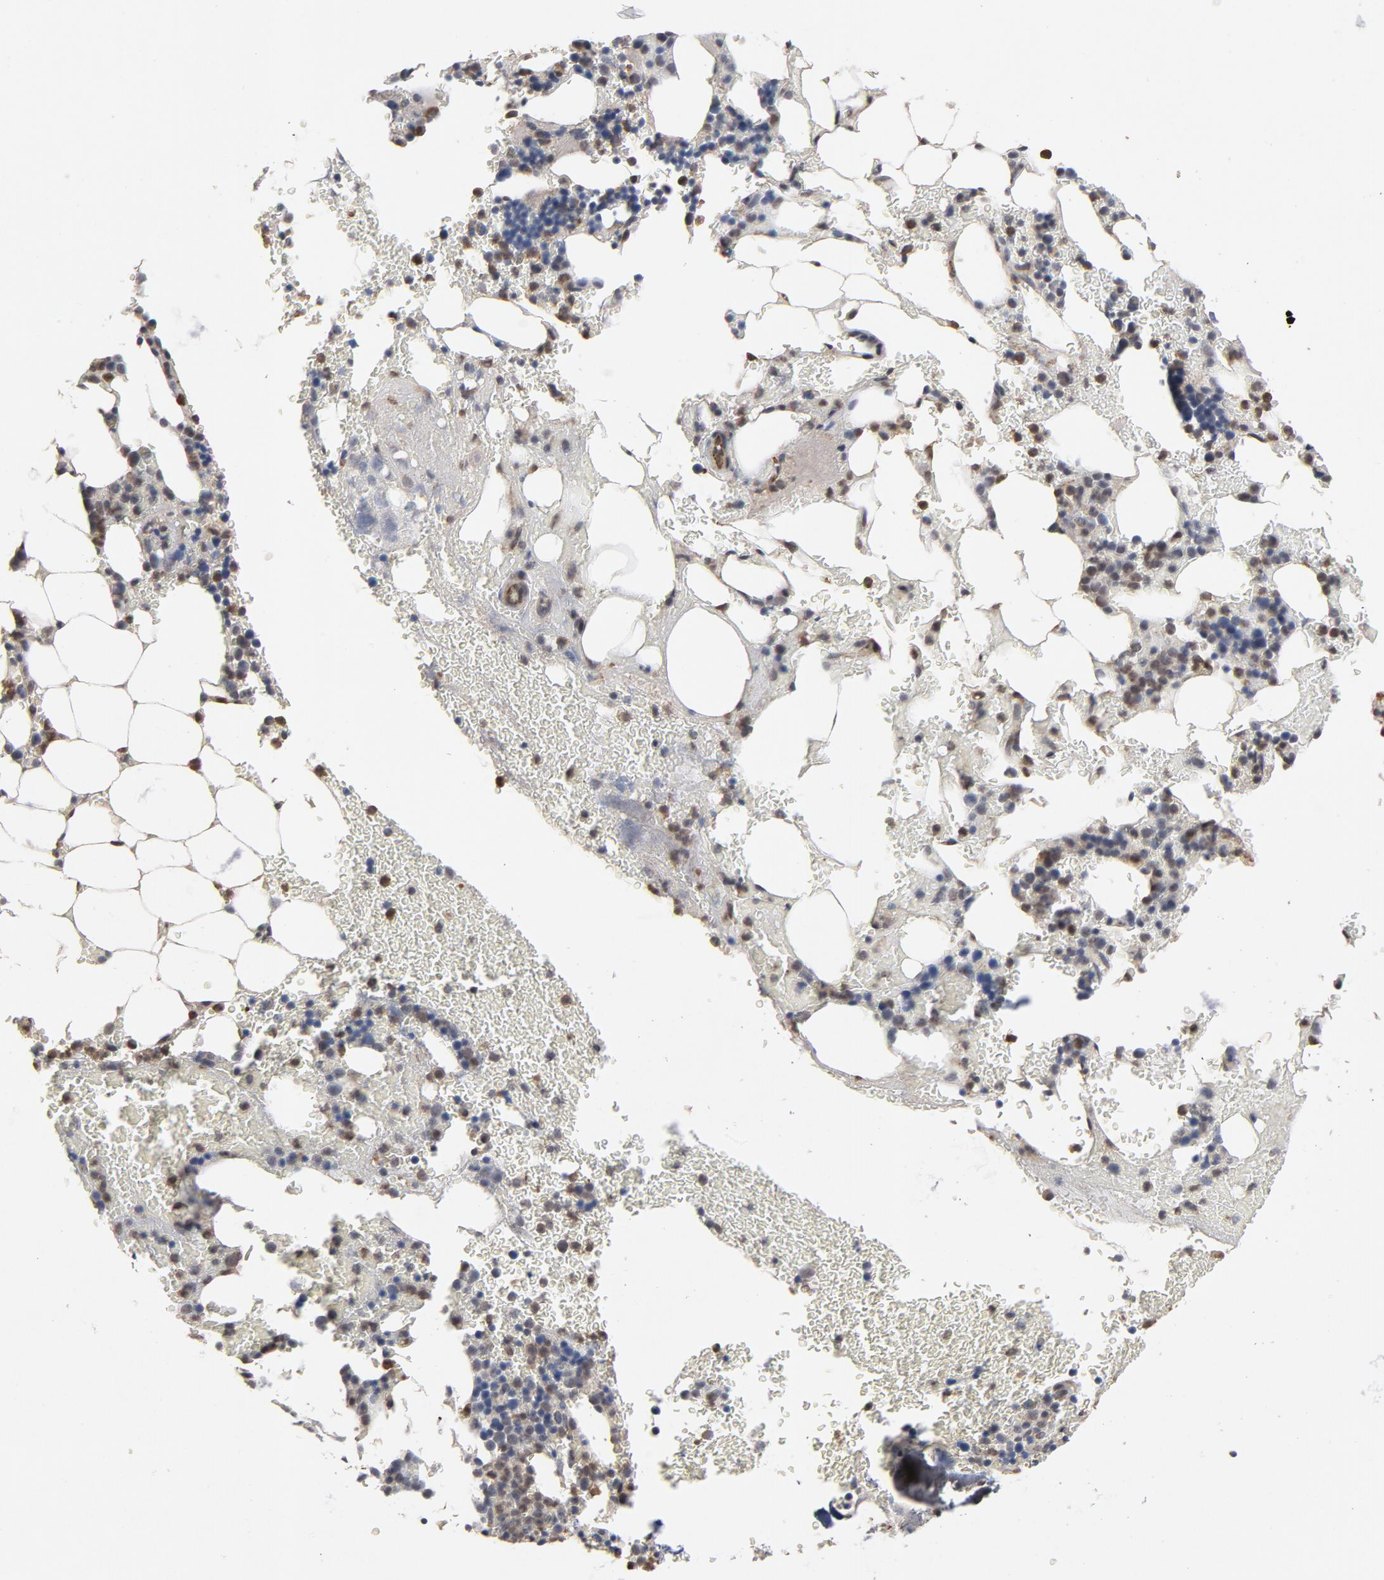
{"staining": {"intensity": "weak", "quantity": "25%-75%", "location": "cytoplasmic/membranous"}, "tissue": "bone marrow", "cell_type": "Hematopoietic cells", "image_type": "normal", "snomed": [{"axis": "morphology", "description": "Normal tissue, NOS"}, {"axis": "topography", "description": "Bone marrow"}], "caption": "Brown immunohistochemical staining in normal bone marrow exhibits weak cytoplasmic/membranous expression in about 25%-75% of hematopoietic cells. The protein is stained brown, and the nuclei are stained in blue (DAB IHC with brightfield microscopy, high magnification).", "gene": "RTL5", "patient": {"sex": "female", "age": 73}}